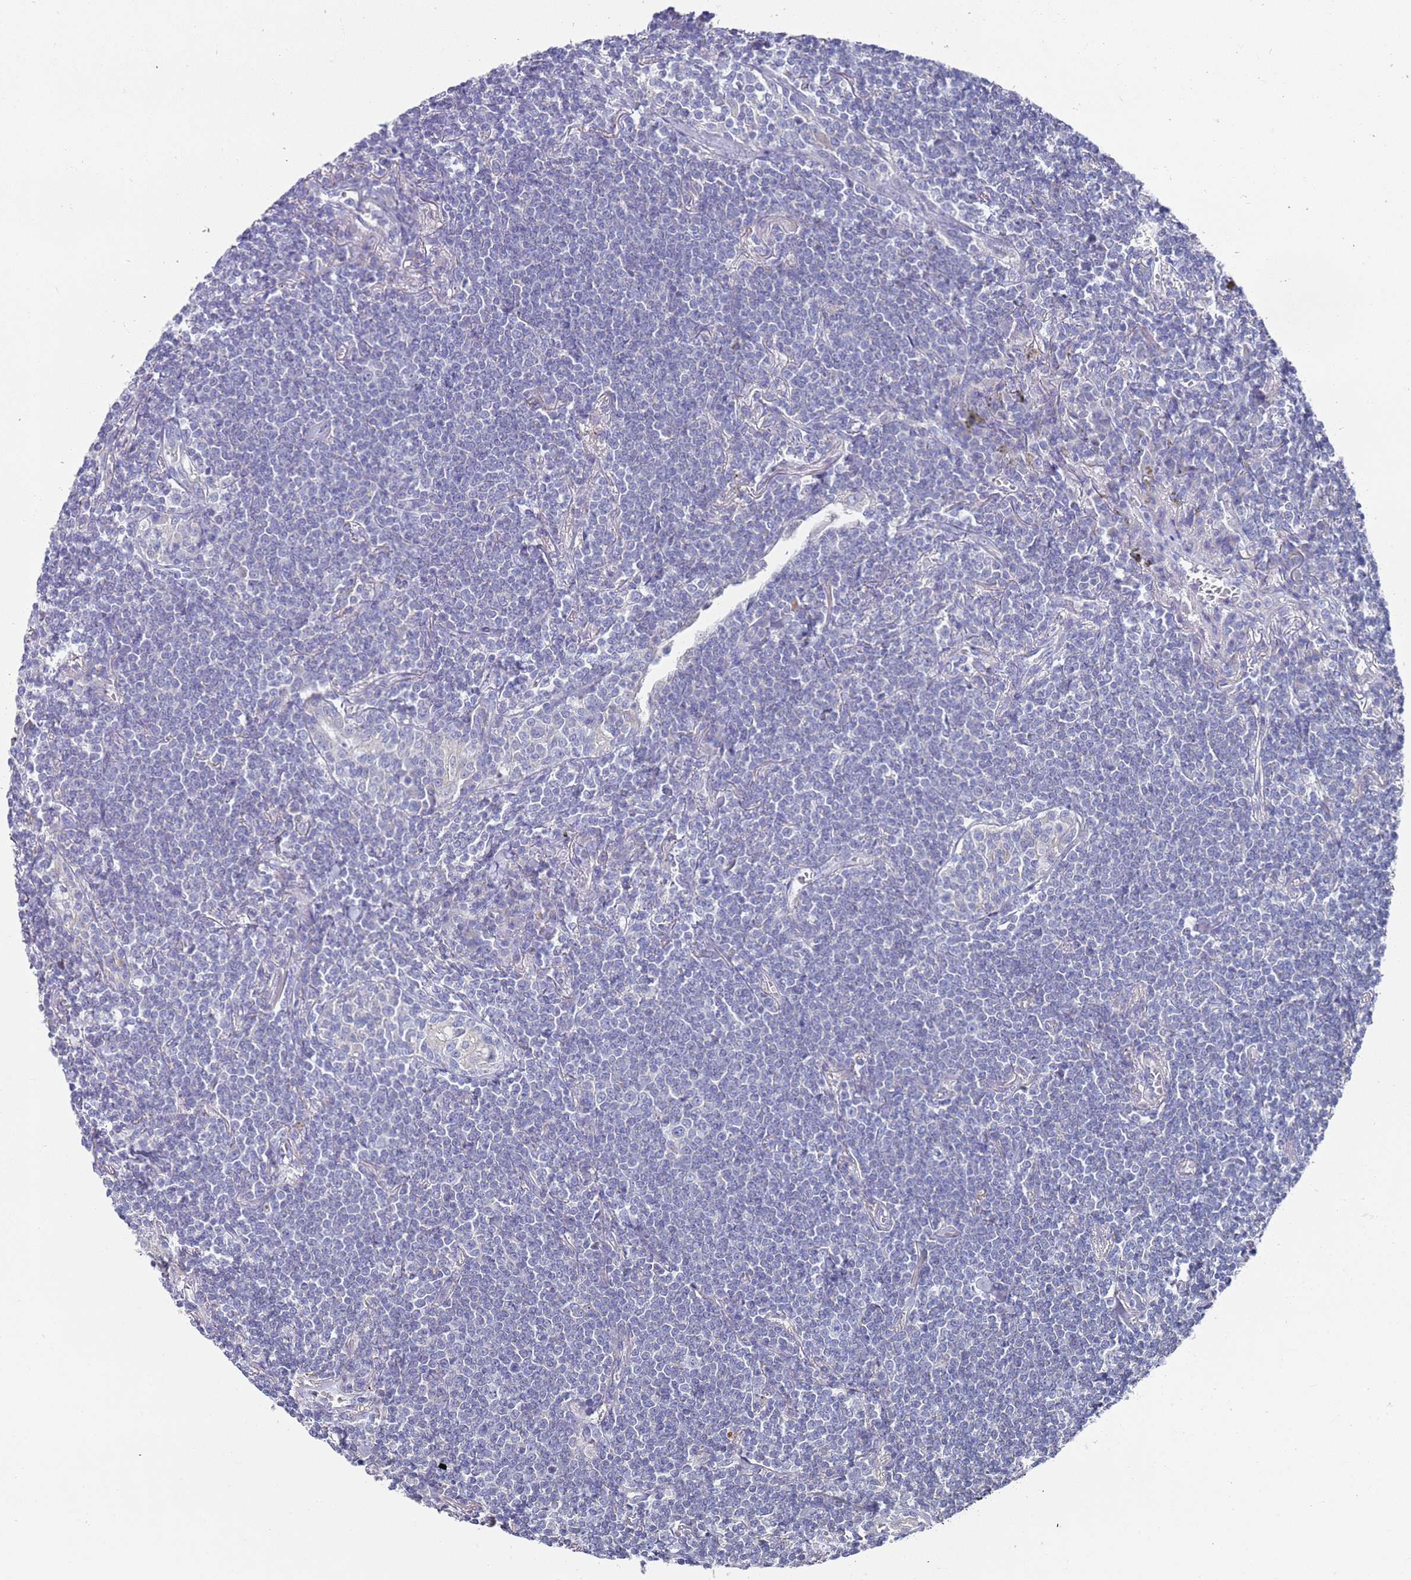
{"staining": {"intensity": "negative", "quantity": "none", "location": "none"}, "tissue": "lymphoma", "cell_type": "Tumor cells", "image_type": "cancer", "snomed": [{"axis": "morphology", "description": "Malignant lymphoma, non-Hodgkin's type, Low grade"}, {"axis": "topography", "description": "Lung"}], "caption": "The image shows no significant expression in tumor cells of lymphoma. The staining was performed using DAB (3,3'-diaminobenzidine) to visualize the protein expression in brown, while the nuclei were stained in blue with hematoxylin (Magnification: 20x).", "gene": "SCAPER", "patient": {"sex": "female", "age": 71}}